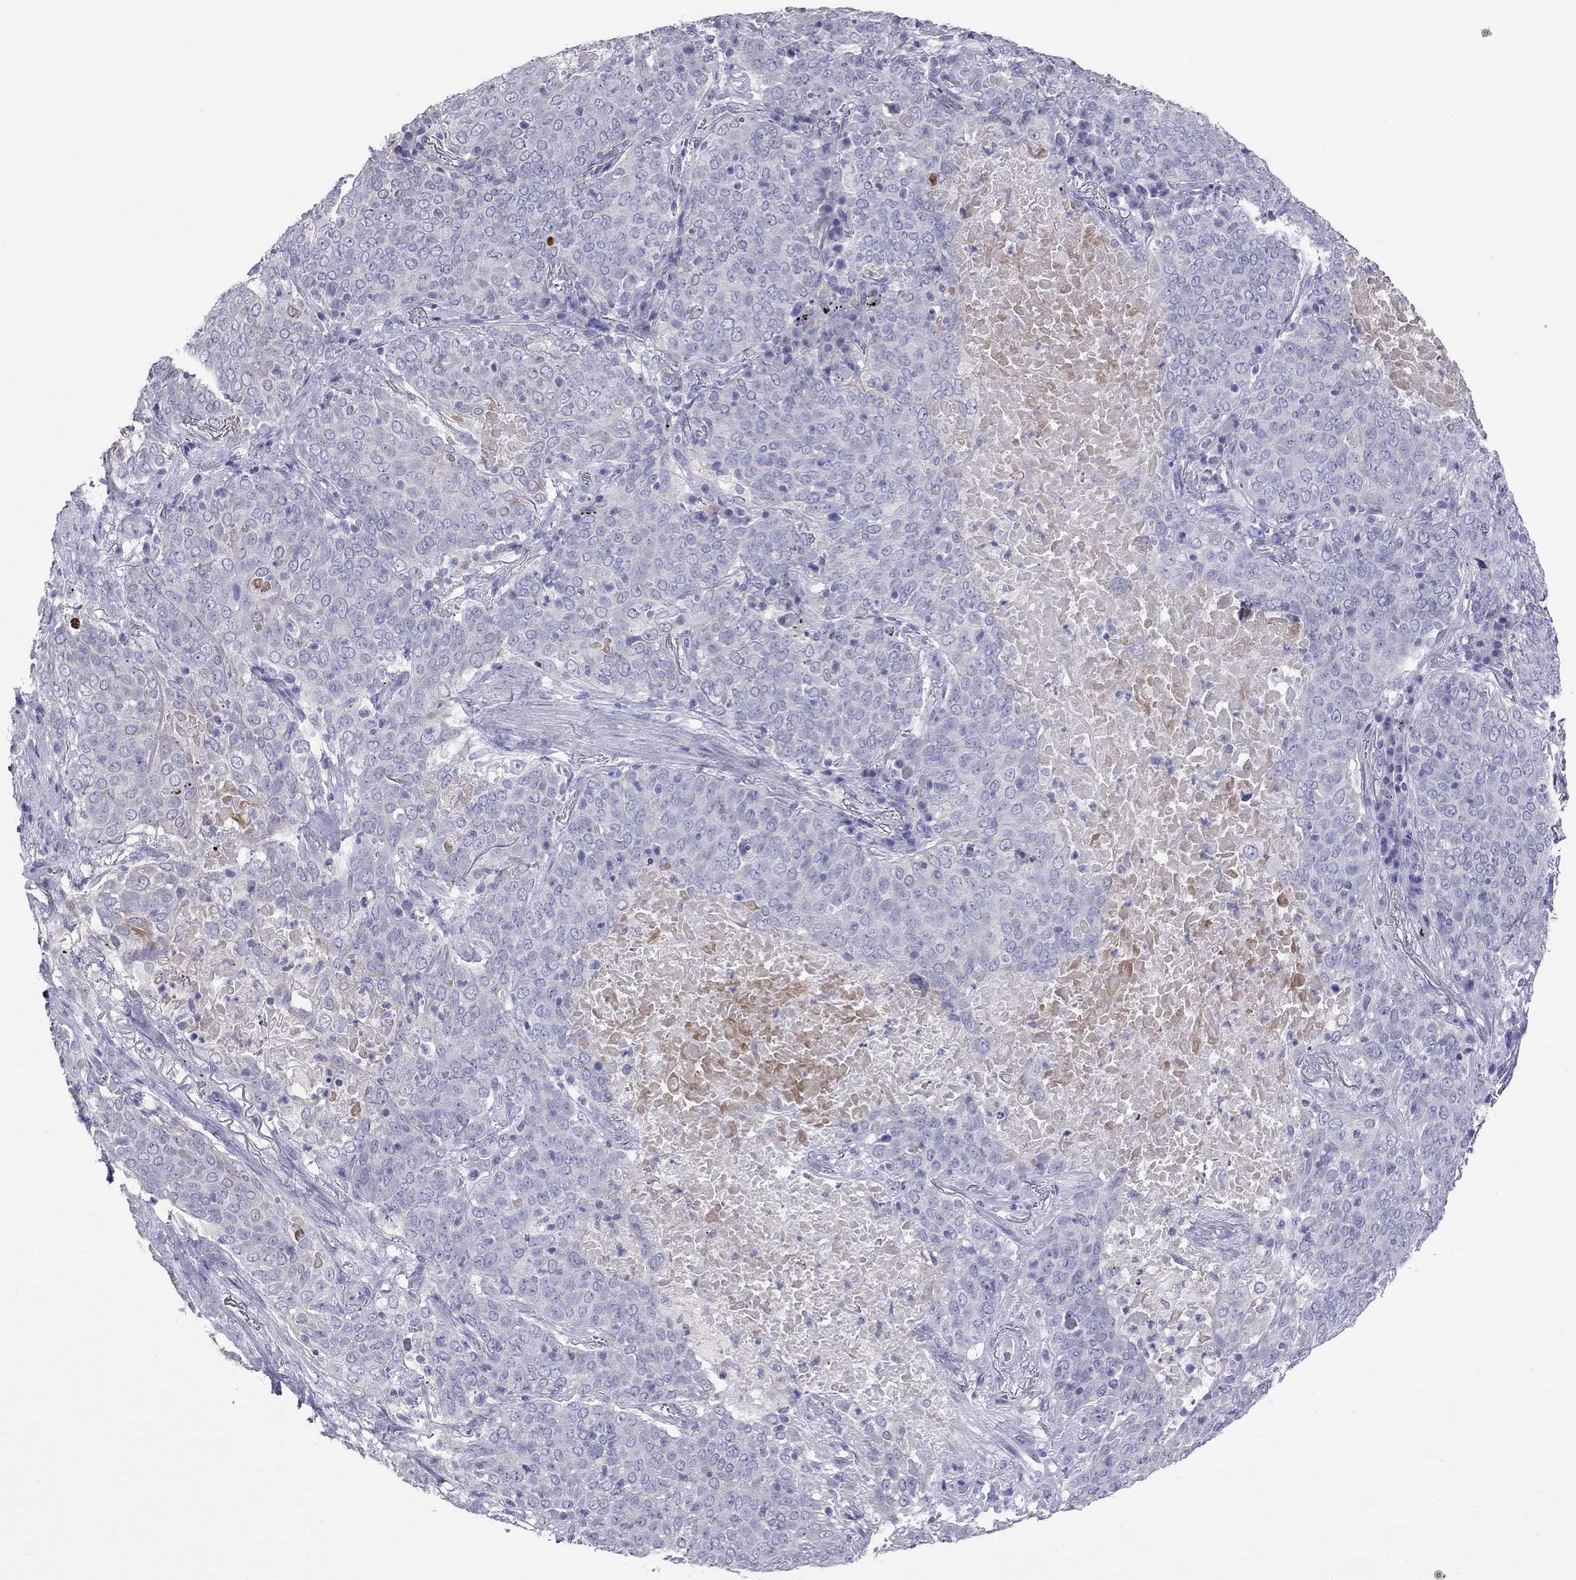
{"staining": {"intensity": "negative", "quantity": "none", "location": "none"}, "tissue": "lung cancer", "cell_type": "Tumor cells", "image_type": "cancer", "snomed": [{"axis": "morphology", "description": "Squamous cell carcinoma, NOS"}, {"axis": "topography", "description": "Lung"}], "caption": "IHC image of neoplastic tissue: human squamous cell carcinoma (lung) stained with DAB shows no significant protein staining in tumor cells.", "gene": "CAPNS2", "patient": {"sex": "male", "age": 82}}